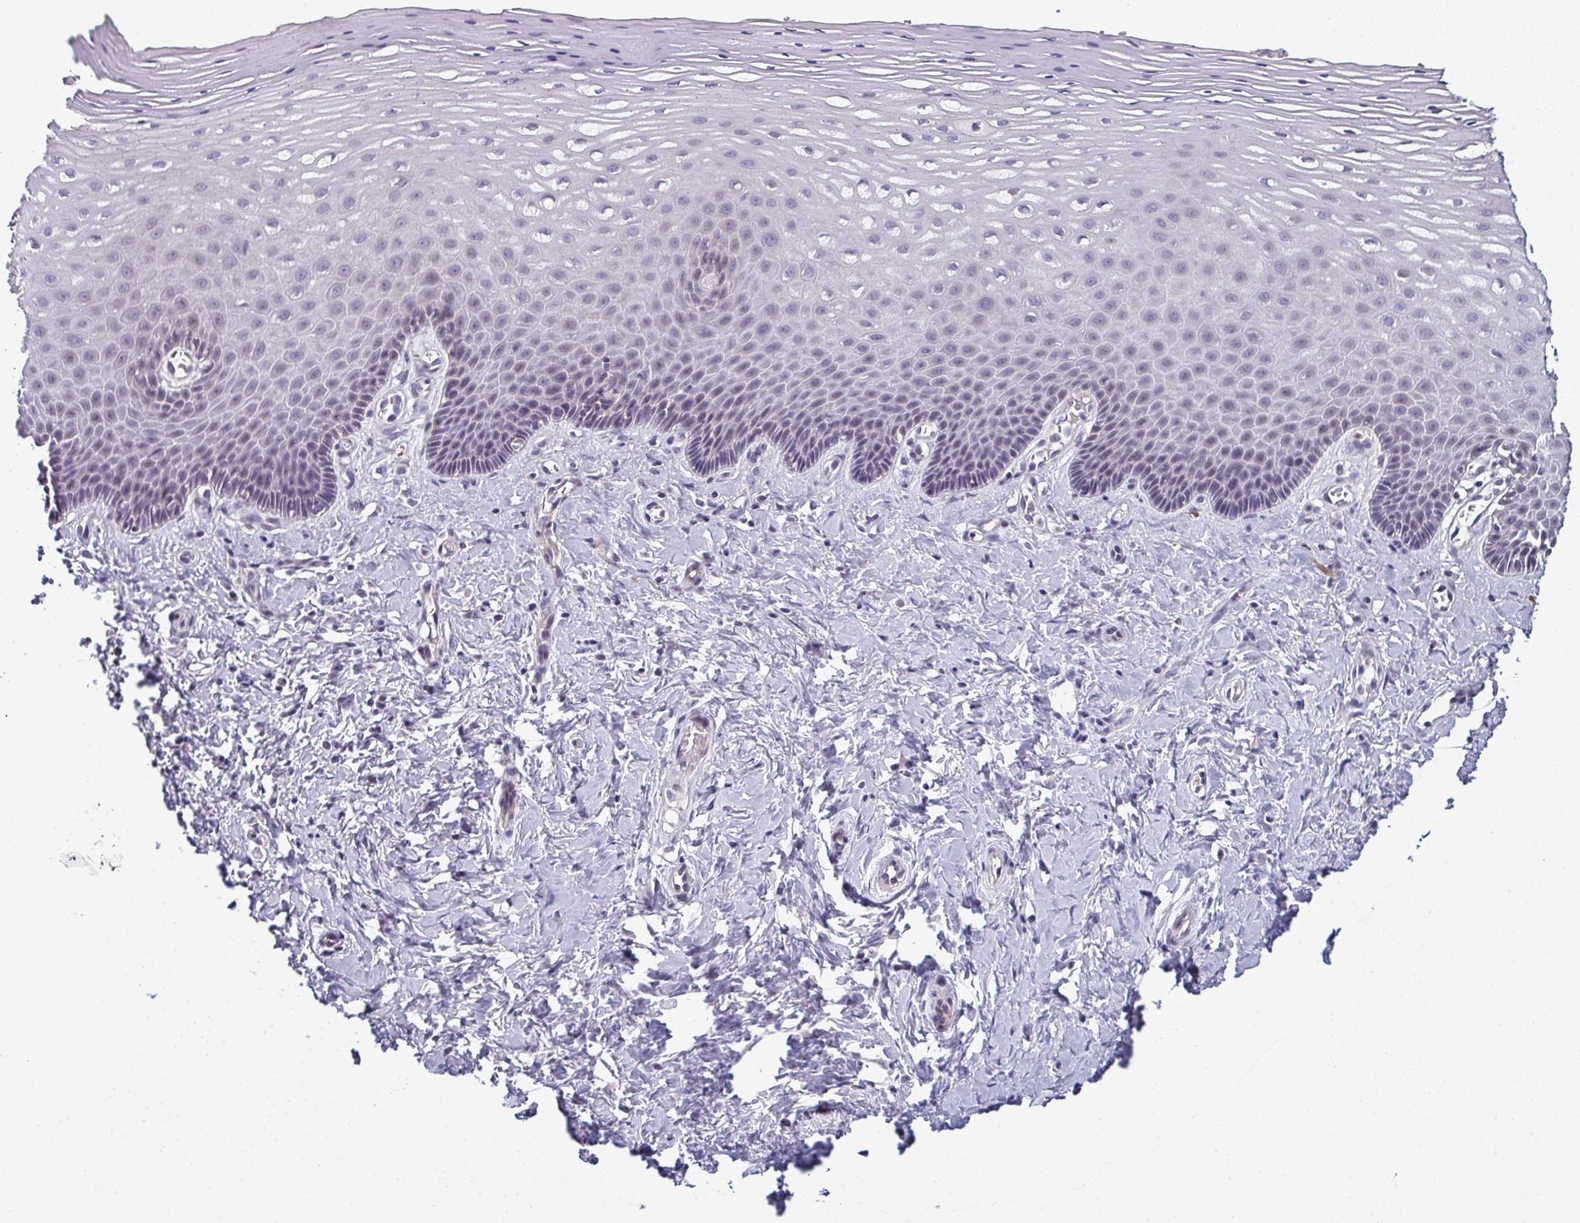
{"staining": {"intensity": "negative", "quantity": "none", "location": "none"}, "tissue": "vagina", "cell_type": "Squamous epithelial cells", "image_type": "normal", "snomed": [{"axis": "morphology", "description": "Normal tissue, NOS"}, {"axis": "topography", "description": "Vagina"}], "caption": "DAB (3,3'-diaminobenzidine) immunohistochemical staining of benign vagina shows no significant positivity in squamous epithelial cells. (Stains: DAB IHC with hematoxylin counter stain, Microscopy: brightfield microscopy at high magnification).", "gene": "ODF1", "patient": {"sex": "female", "age": 83}}